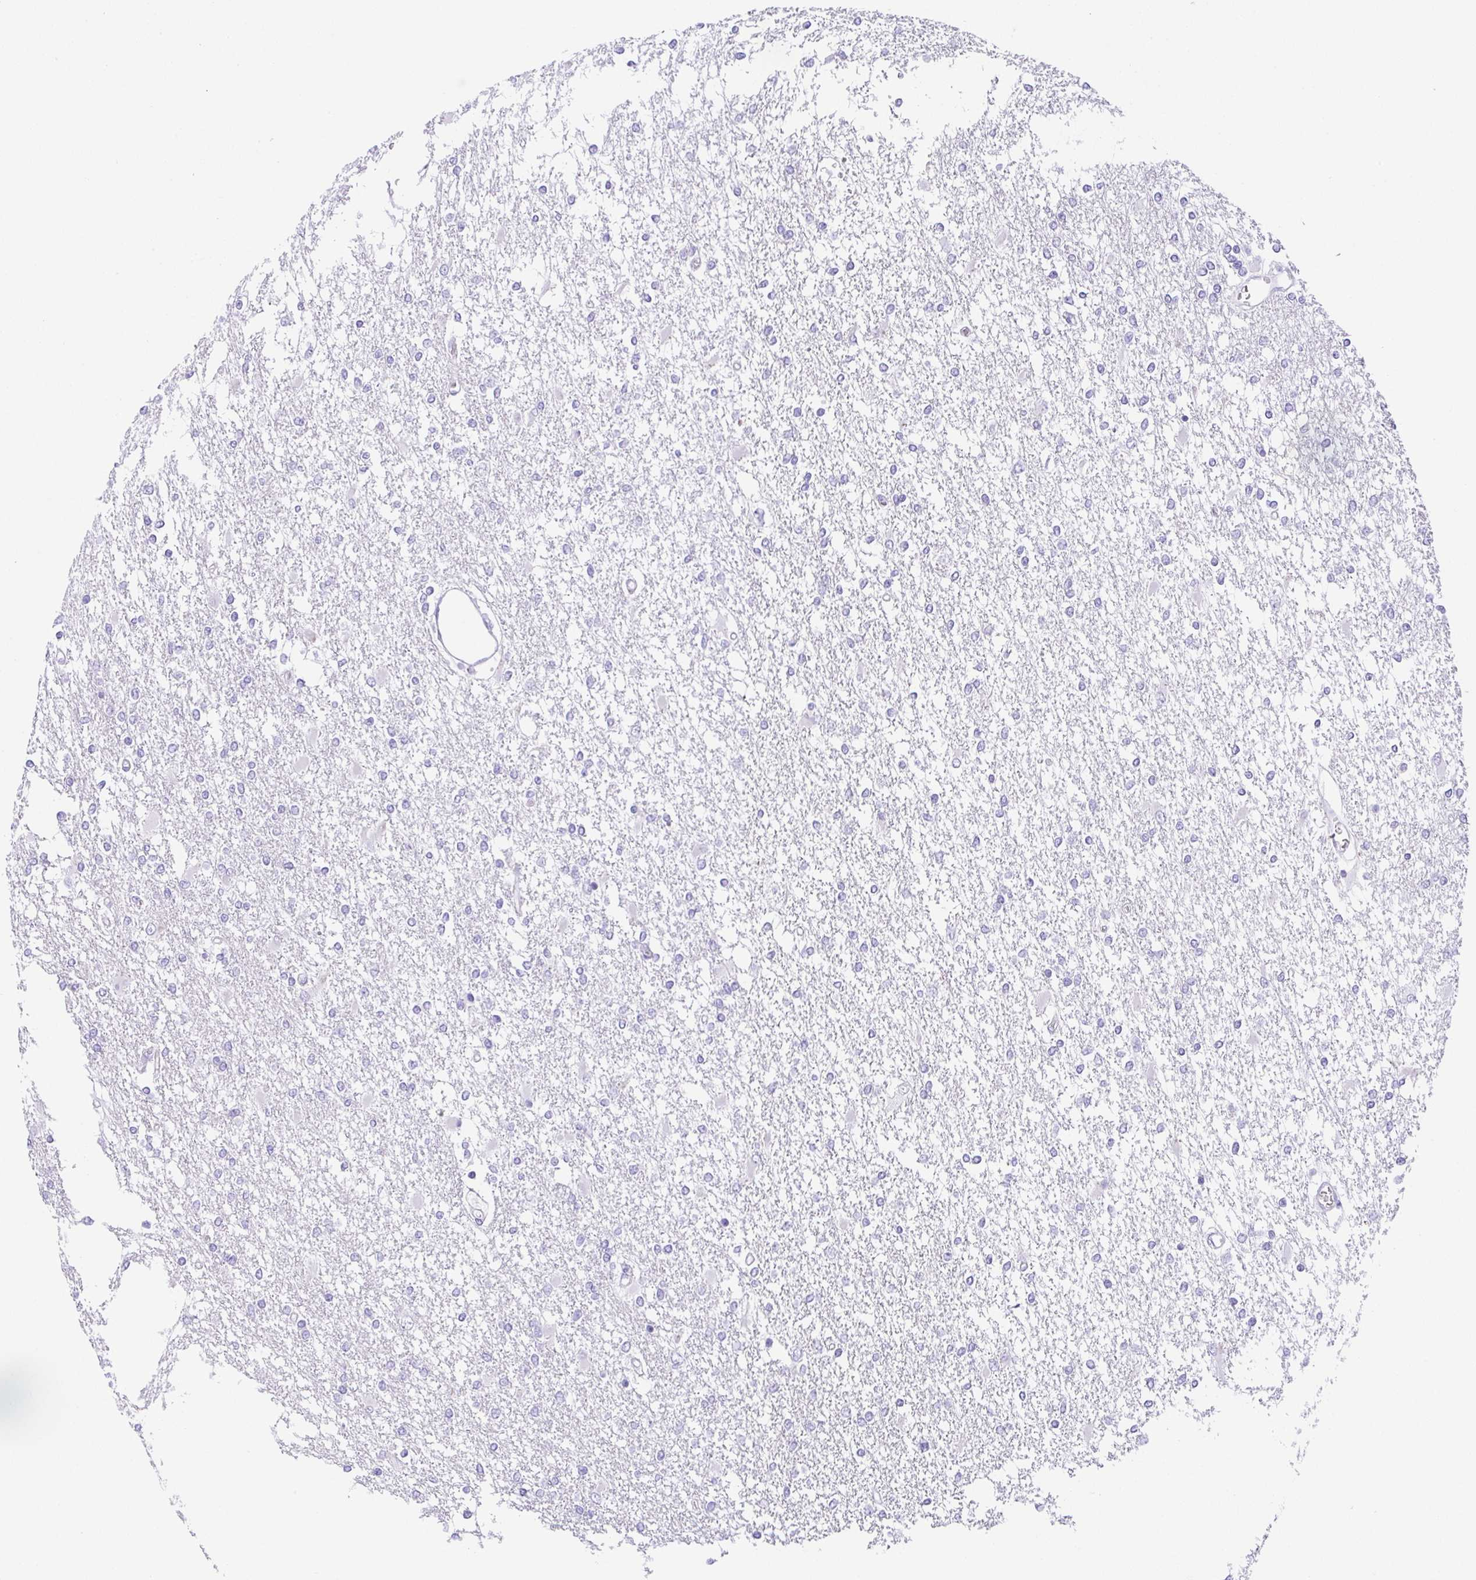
{"staining": {"intensity": "negative", "quantity": "none", "location": "none"}, "tissue": "glioma", "cell_type": "Tumor cells", "image_type": "cancer", "snomed": [{"axis": "morphology", "description": "Glioma, malignant, High grade"}, {"axis": "topography", "description": "Cerebral cortex"}], "caption": "Glioma stained for a protein using immunohistochemistry (IHC) exhibits no positivity tumor cells.", "gene": "LUZP4", "patient": {"sex": "male", "age": 79}}